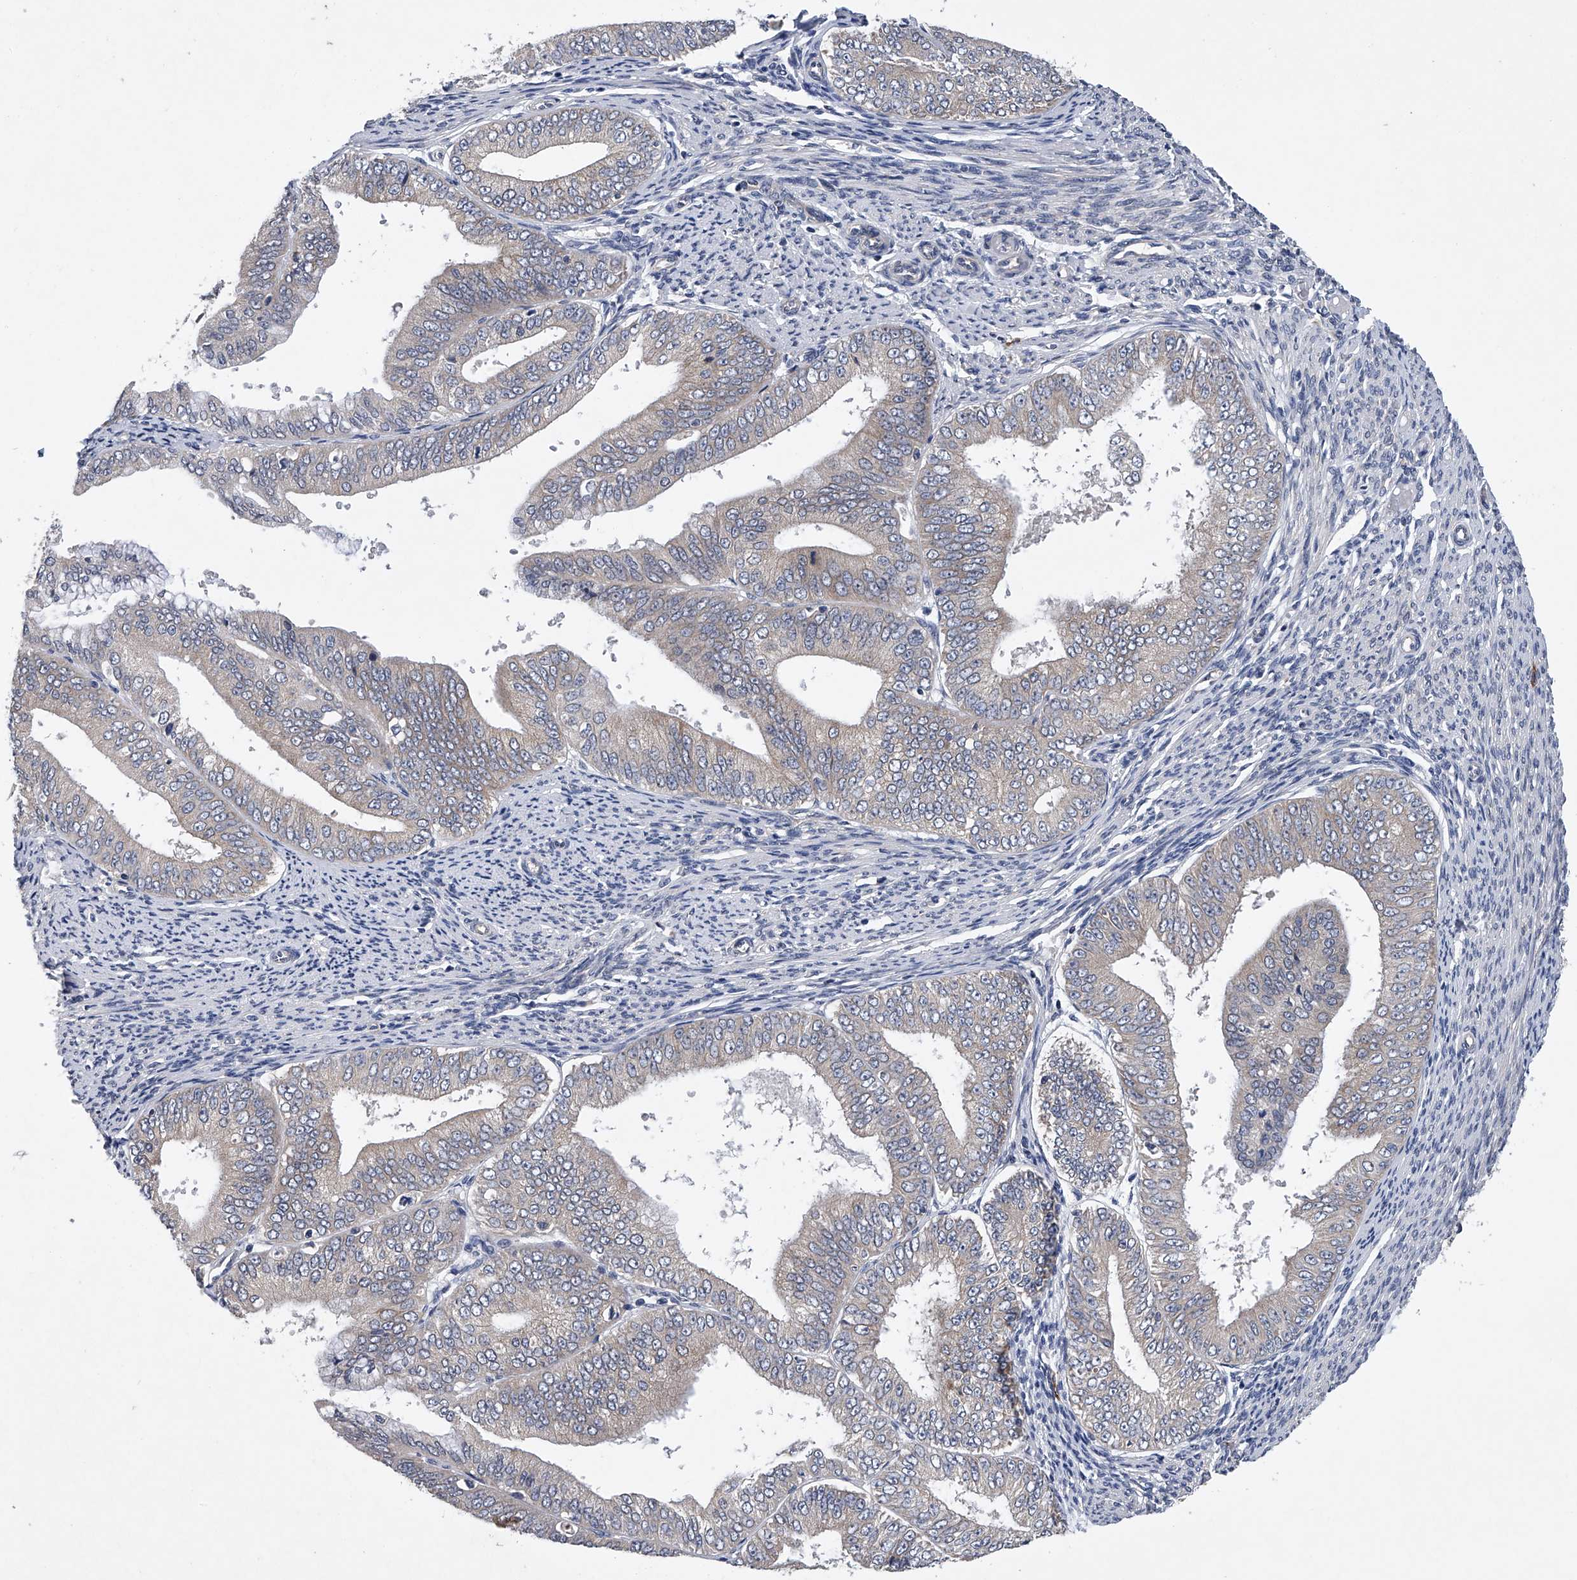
{"staining": {"intensity": "weak", "quantity": "25%-75%", "location": "cytoplasmic/membranous"}, "tissue": "endometrial cancer", "cell_type": "Tumor cells", "image_type": "cancer", "snomed": [{"axis": "morphology", "description": "Adenocarcinoma, NOS"}, {"axis": "topography", "description": "Endometrium"}], "caption": "A brown stain labels weak cytoplasmic/membranous staining of a protein in endometrial cancer tumor cells.", "gene": "RNF5", "patient": {"sex": "female", "age": 63}}